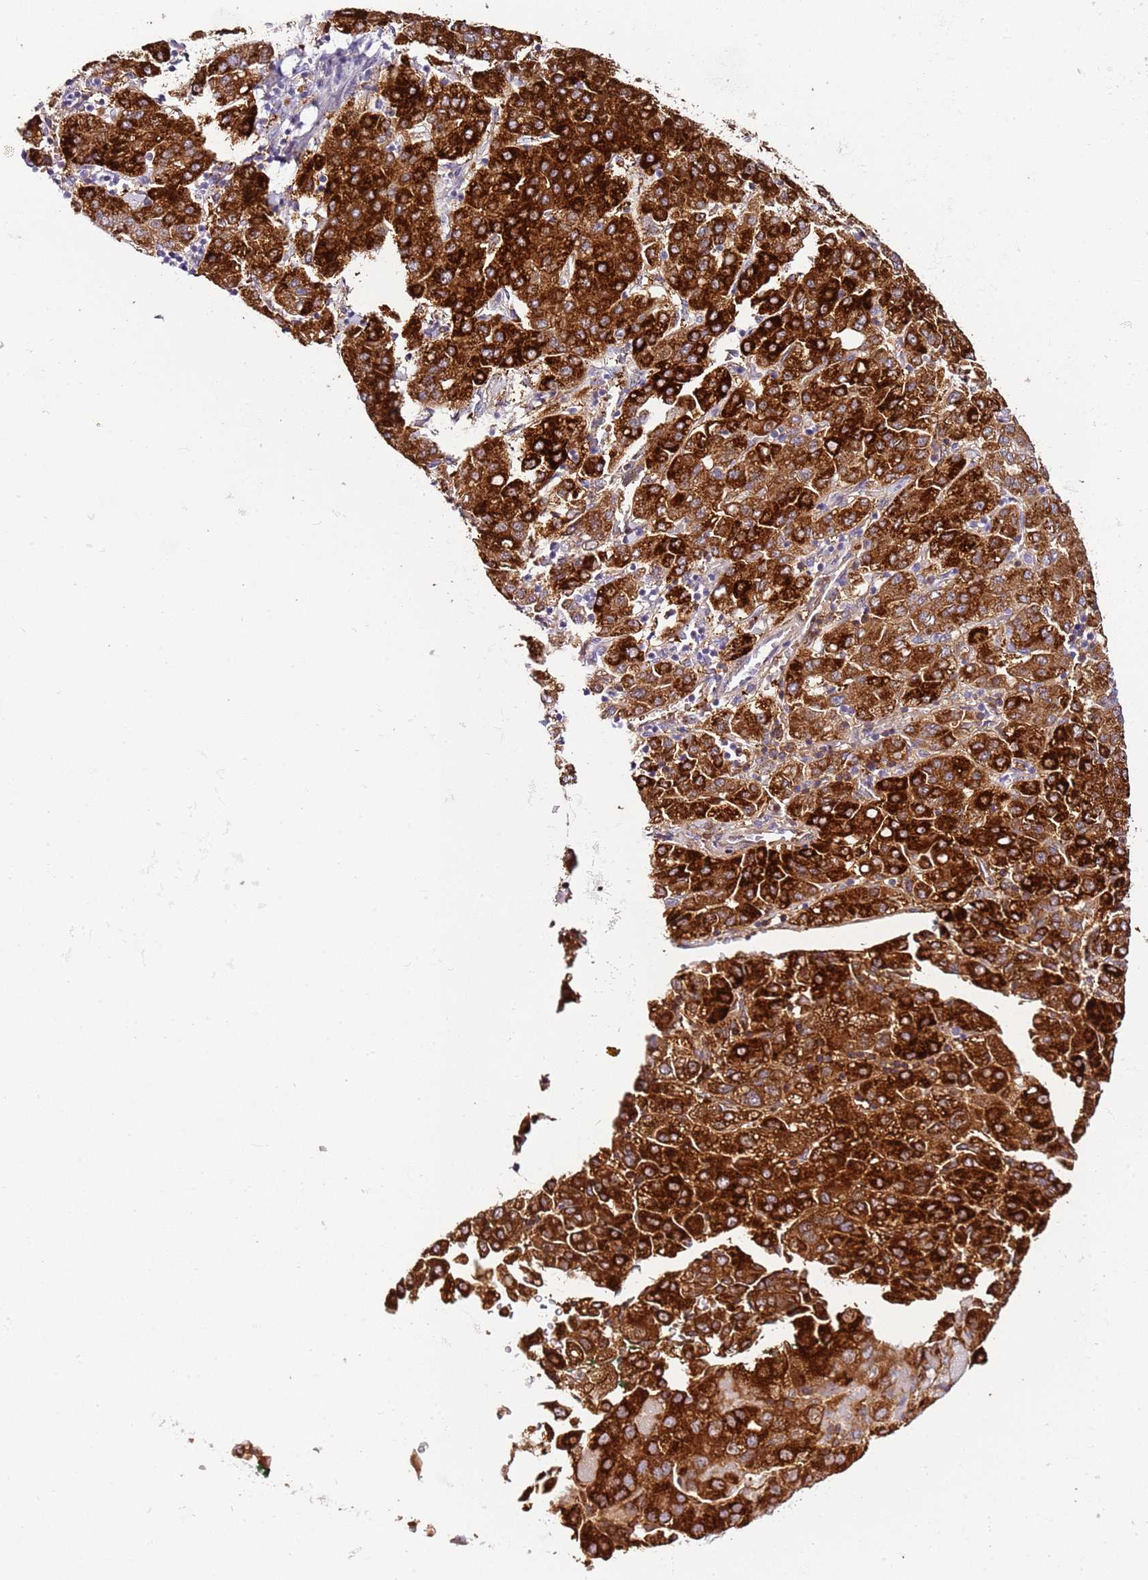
{"staining": {"intensity": "strong", "quantity": ">75%", "location": "cytoplasmic/membranous"}, "tissue": "liver cancer", "cell_type": "Tumor cells", "image_type": "cancer", "snomed": [{"axis": "morphology", "description": "Carcinoma, Hepatocellular, NOS"}, {"axis": "topography", "description": "Liver"}], "caption": "Protein expression analysis of hepatocellular carcinoma (liver) exhibits strong cytoplasmic/membranous positivity in about >75% of tumor cells.", "gene": "HGD", "patient": {"sex": "male", "age": 65}}